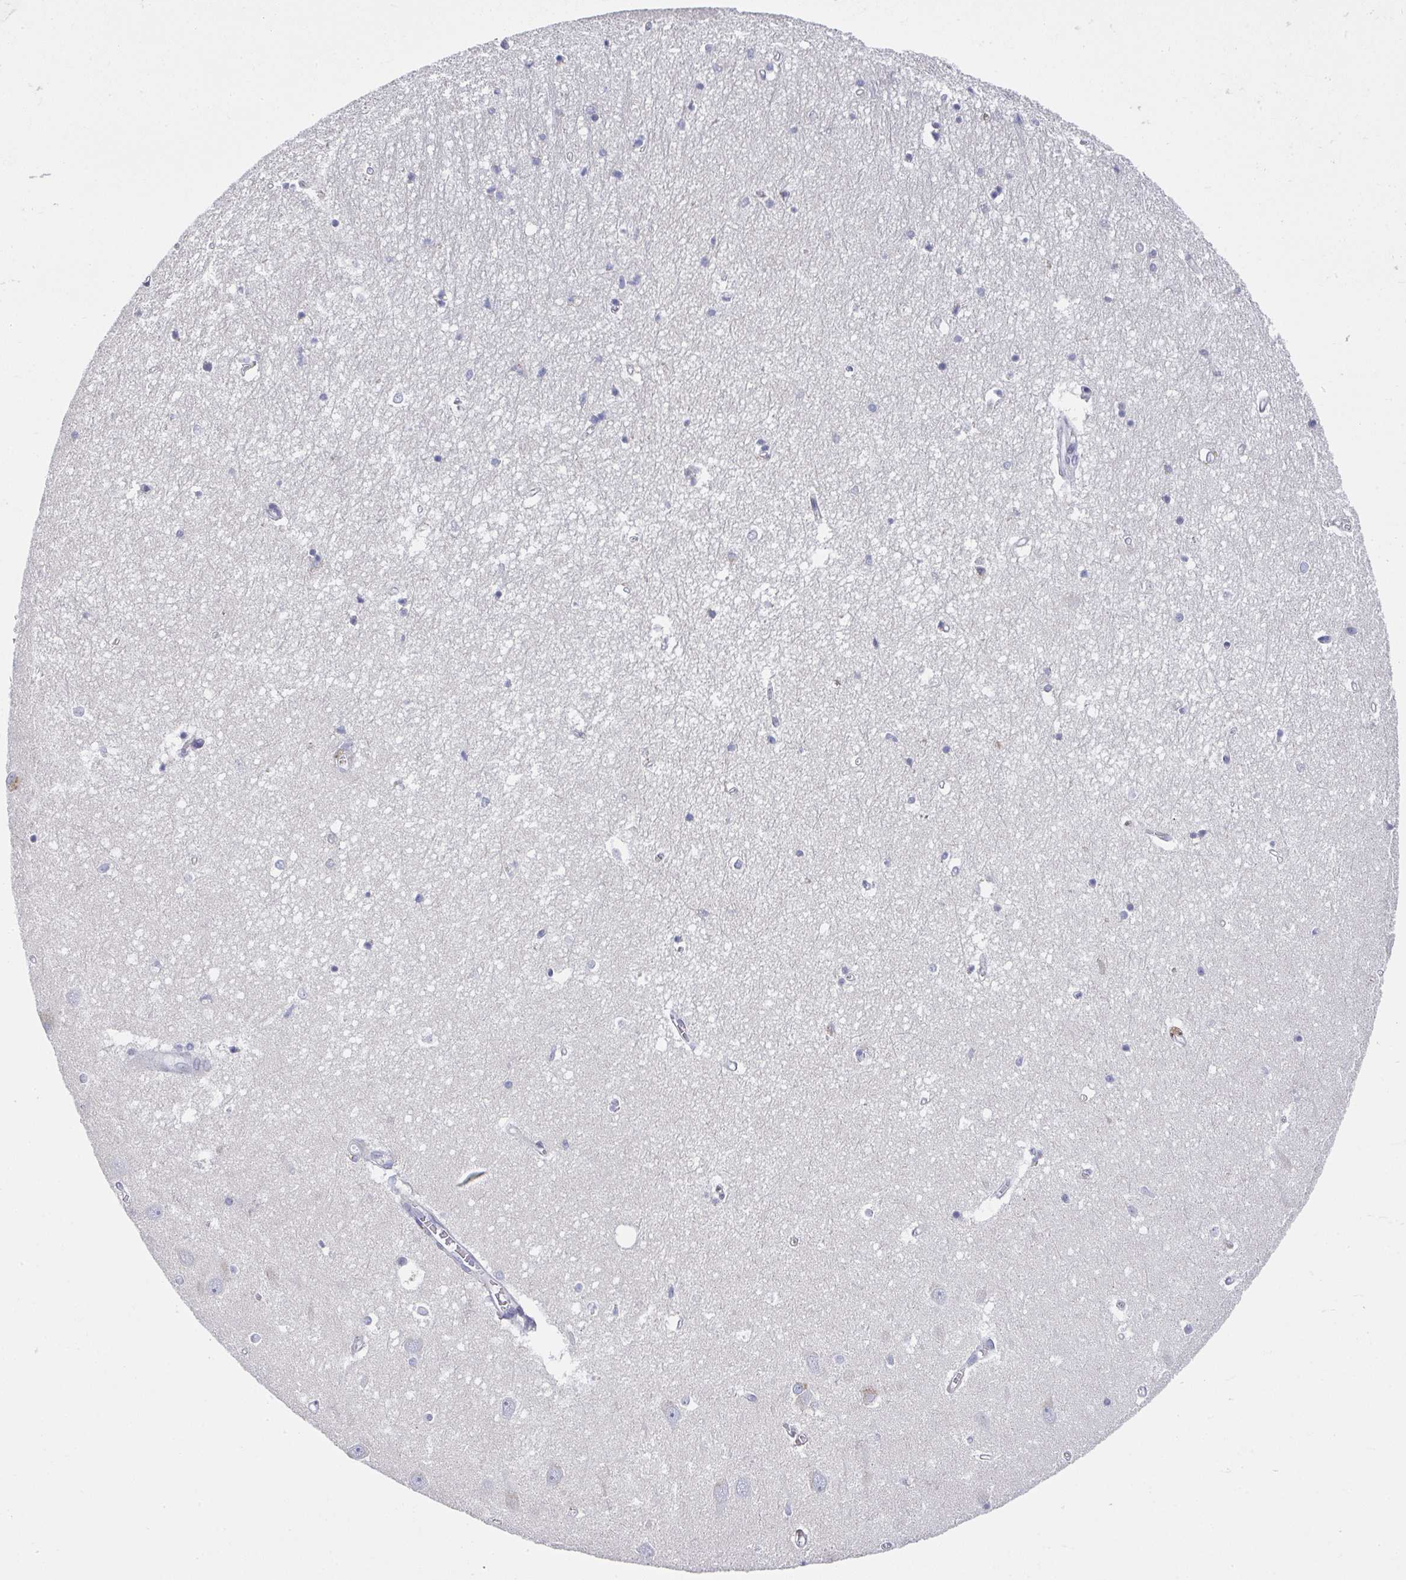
{"staining": {"intensity": "negative", "quantity": "none", "location": "none"}, "tissue": "hippocampus", "cell_type": "Glial cells", "image_type": "normal", "snomed": [{"axis": "morphology", "description": "Normal tissue, NOS"}, {"axis": "topography", "description": "Hippocampus"}], "caption": "DAB (3,3'-diaminobenzidine) immunohistochemical staining of normal human hippocampus exhibits no significant expression in glial cells.", "gene": "NCF1", "patient": {"sex": "female", "age": 64}}